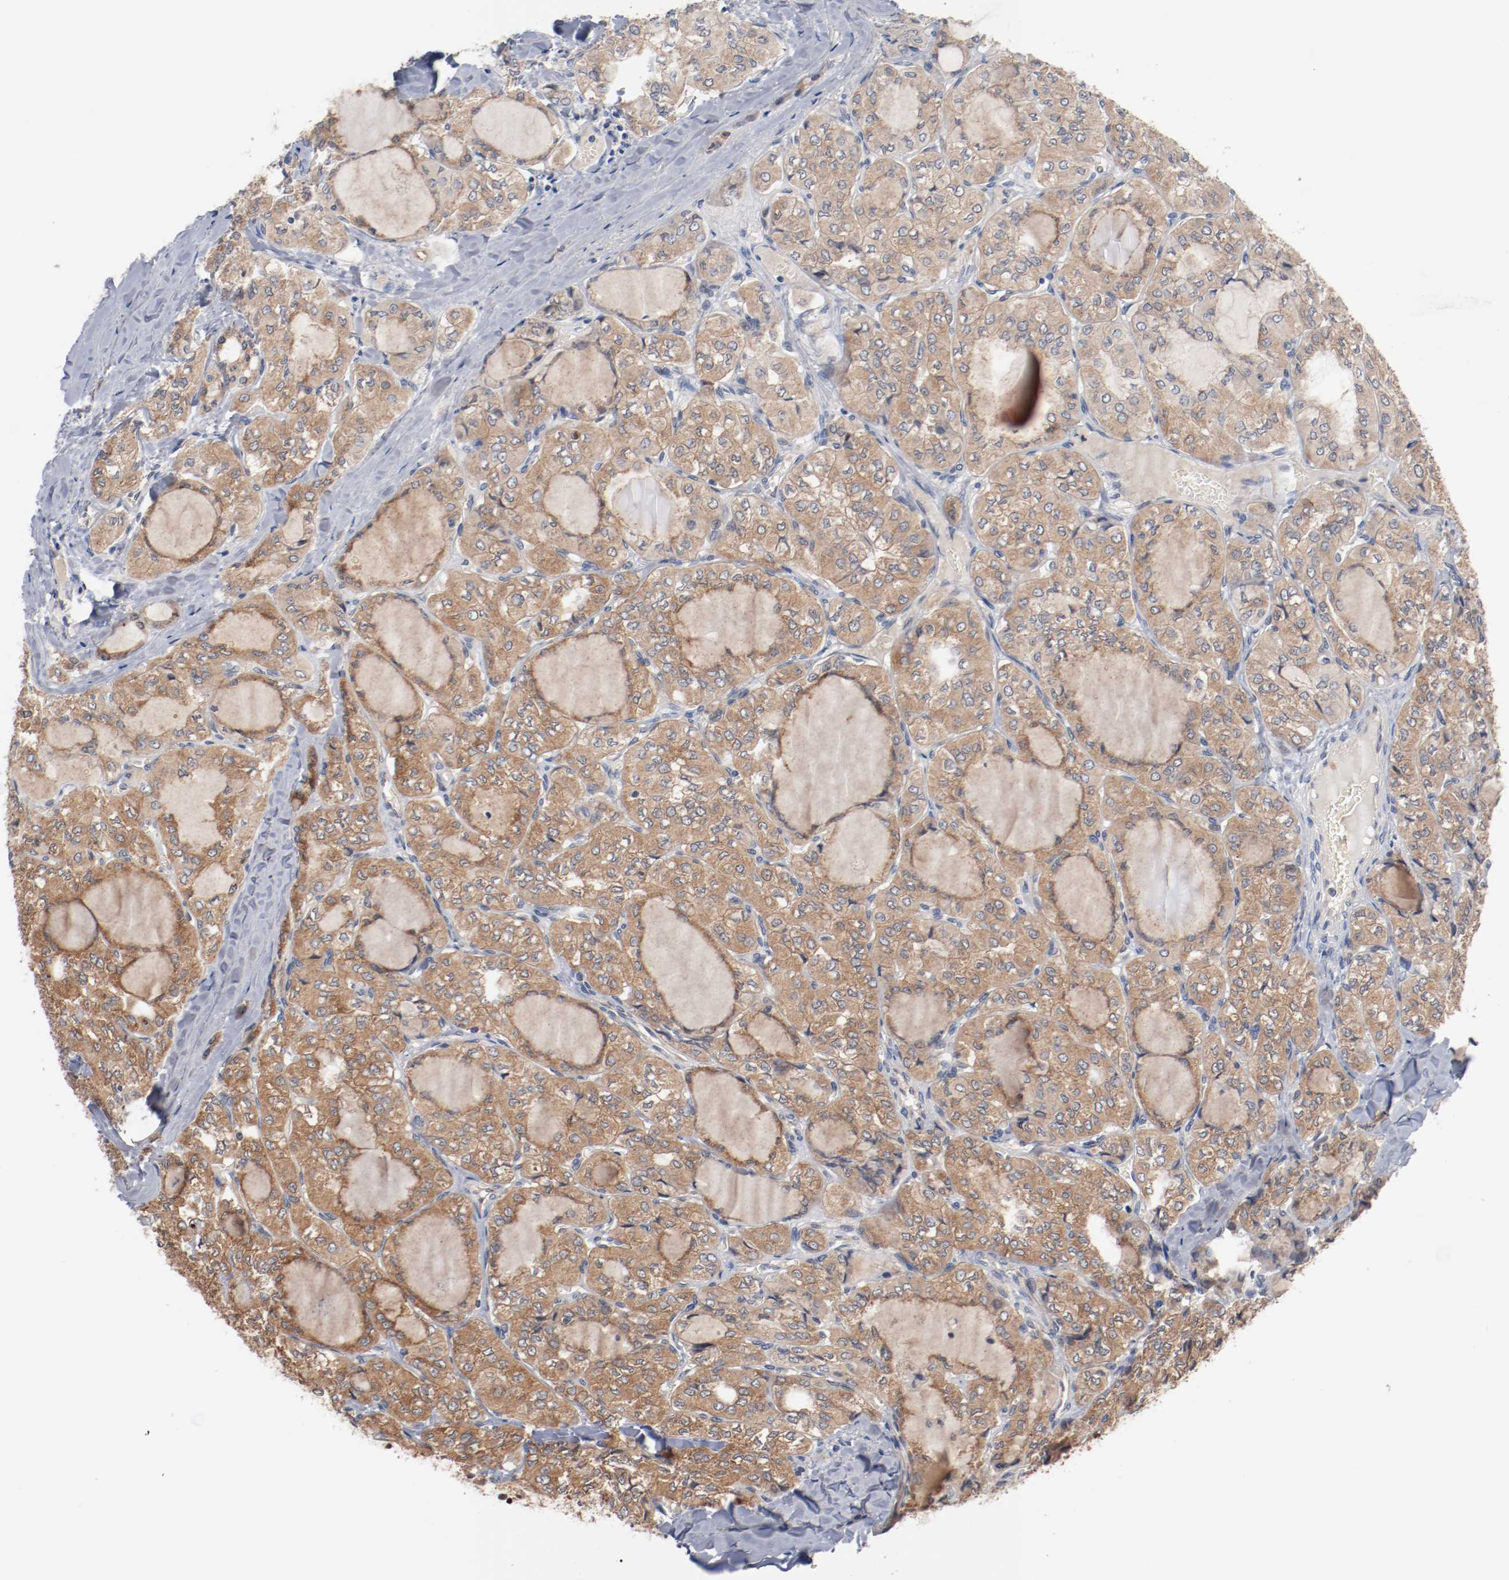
{"staining": {"intensity": "moderate", "quantity": ">75%", "location": "cytoplasmic/membranous"}, "tissue": "thyroid cancer", "cell_type": "Tumor cells", "image_type": "cancer", "snomed": [{"axis": "morphology", "description": "Papillary adenocarcinoma, NOS"}, {"axis": "topography", "description": "Thyroid gland"}], "caption": "Immunohistochemistry histopathology image of human papillary adenocarcinoma (thyroid) stained for a protein (brown), which shows medium levels of moderate cytoplasmic/membranous staining in about >75% of tumor cells.", "gene": "RNASE11", "patient": {"sex": "male", "age": 20}}